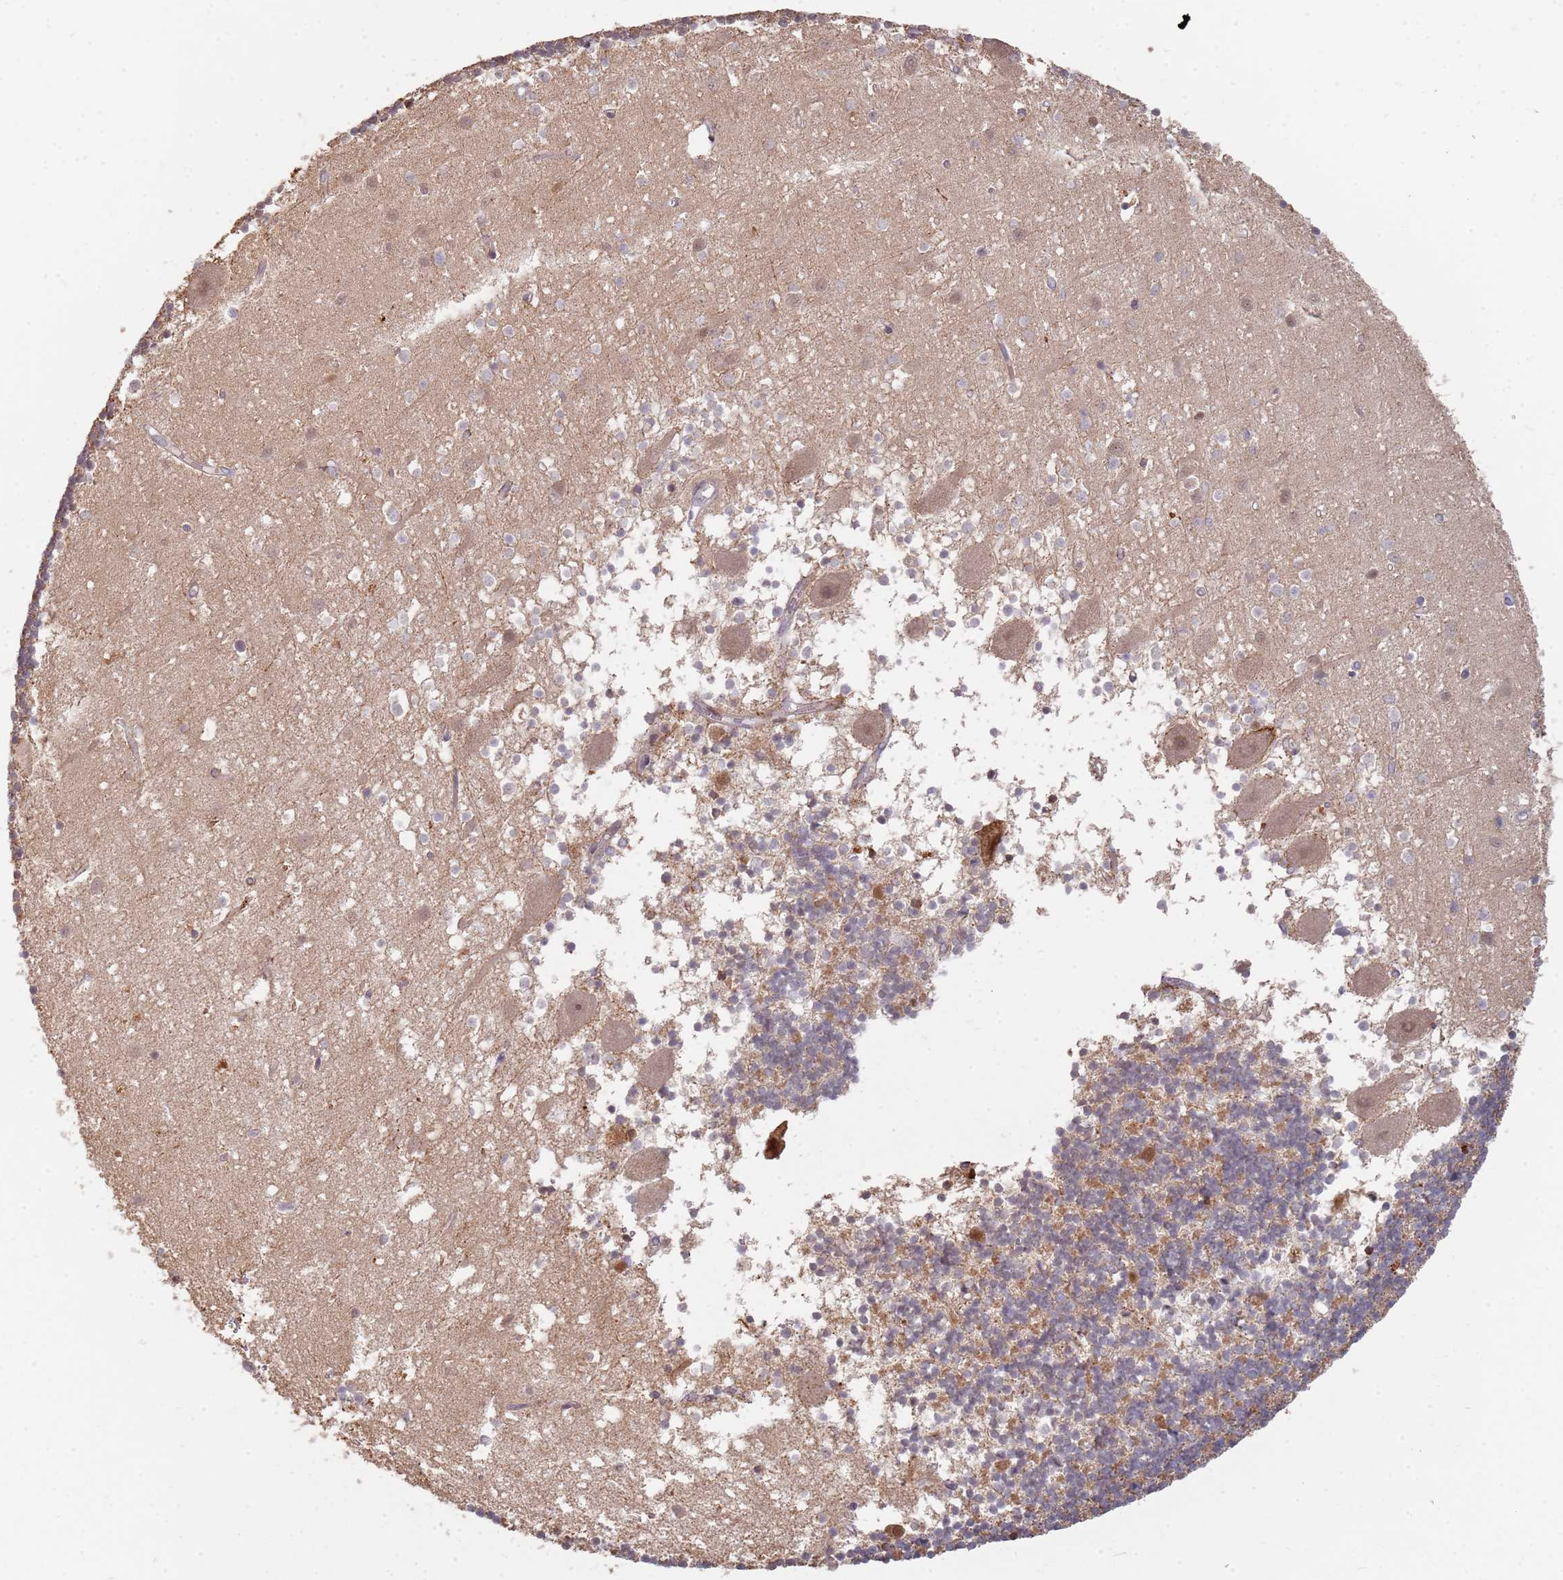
{"staining": {"intensity": "weak", "quantity": "25%-75%", "location": "cytoplasmic/membranous"}, "tissue": "cerebellum", "cell_type": "Cells in granular layer", "image_type": "normal", "snomed": [{"axis": "morphology", "description": "Normal tissue, NOS"}, {"axis": "topography", "description": "Cerebellum"}], "caption": "Cells in granular layer demonstrate low levels of weak cytoplasmic/membranous expression in approximately 25%-75% of cells in normal cerebellum.", "gene": "MPEG1", "patient": {"sex": "male", "age": 54}}